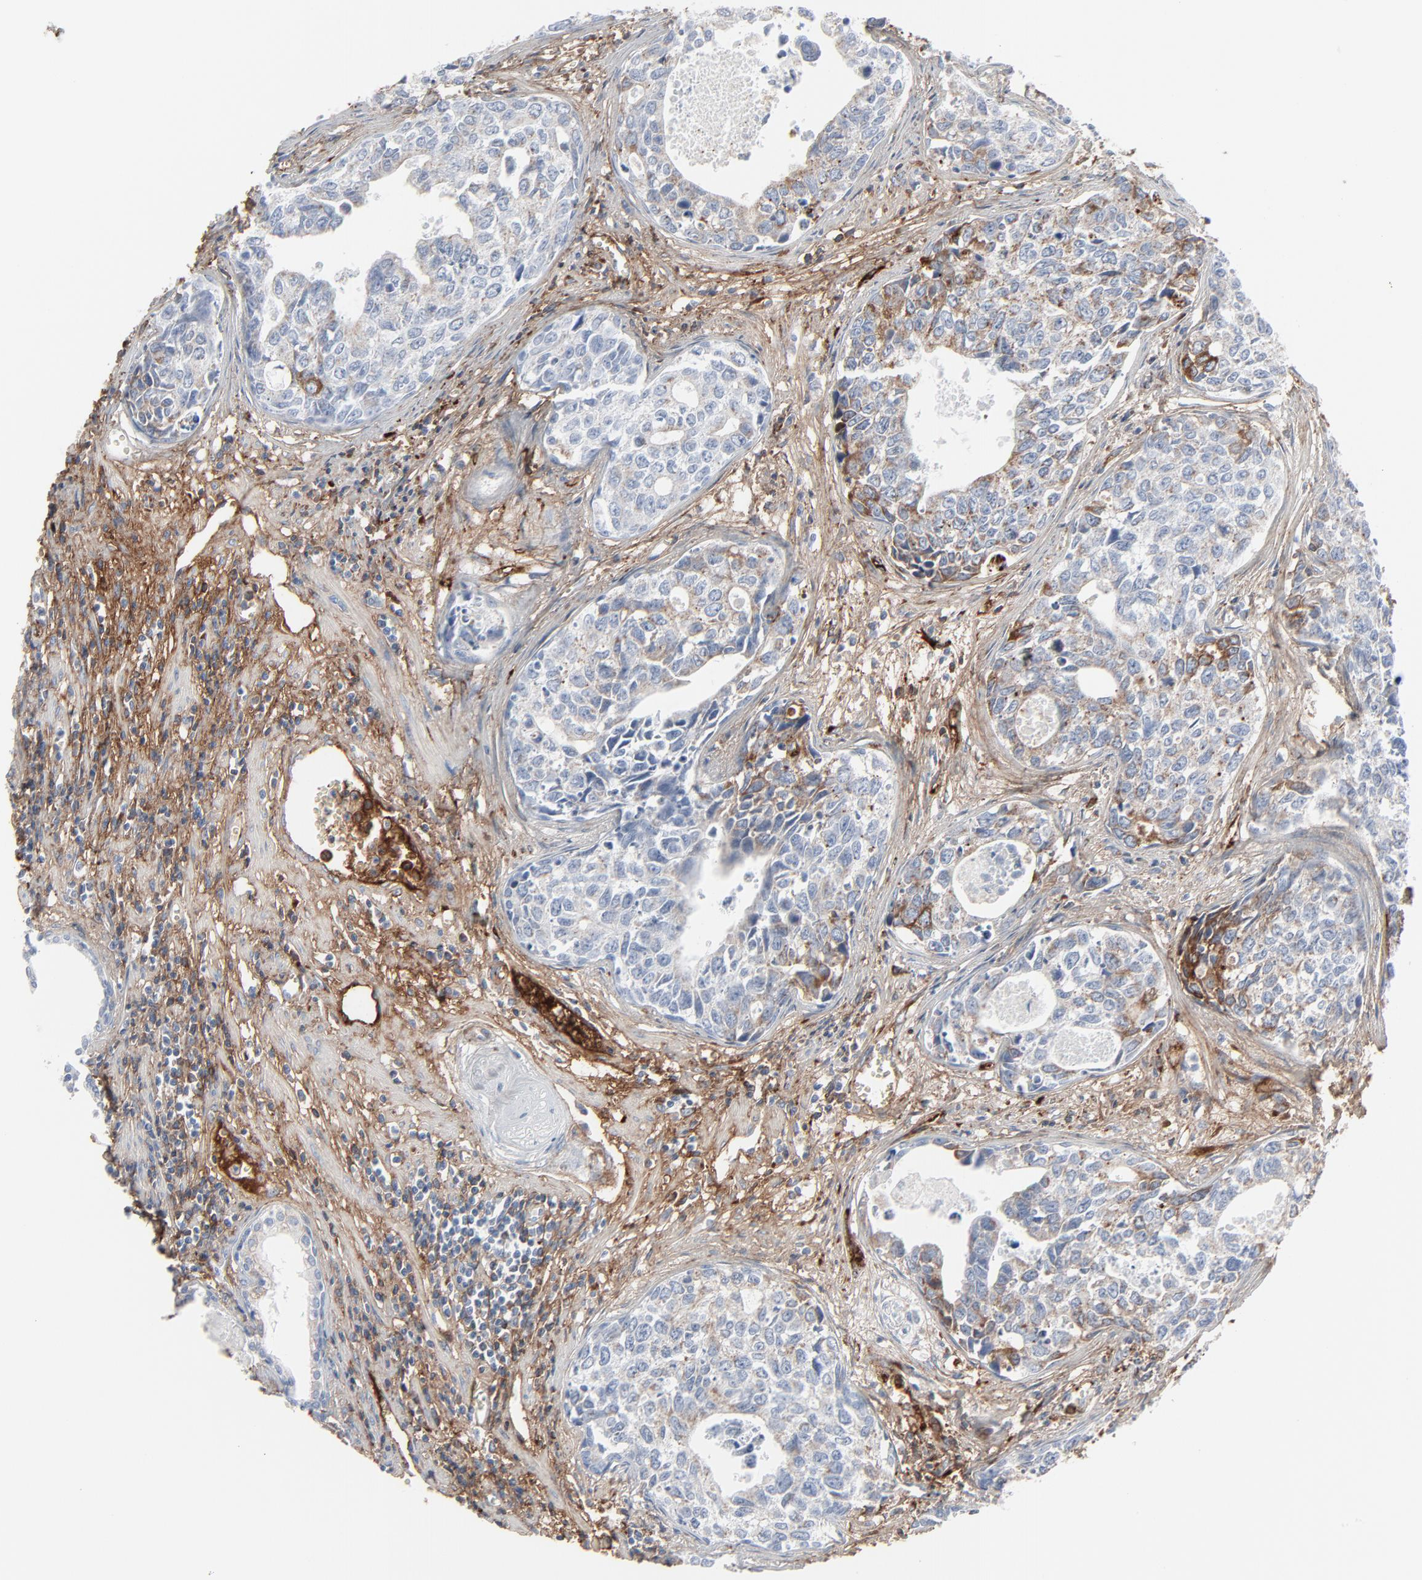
{"staining": {"intensity": "moderate", "quantity": "<25%", "location": "cytoplasmic/membranous"}, "tissue": "urothelial cancer", "cell_type": "Tumor cells", "image_type": "cancer", "snomed": [{"axis": "morphology", "description": "Urothelial carcinoma, High grade"}, {"axis": "topography", "description": "Urinary bladder"}], "caption": "DAB immunohistochemical staining of high-grade urothelial carcinoma demonstrates moderate cytoplasmic/membranous protein staining in approximately <25% of tumor cells.", "gene": "BGN", "patient": {"sex": "male", "age": 81}}